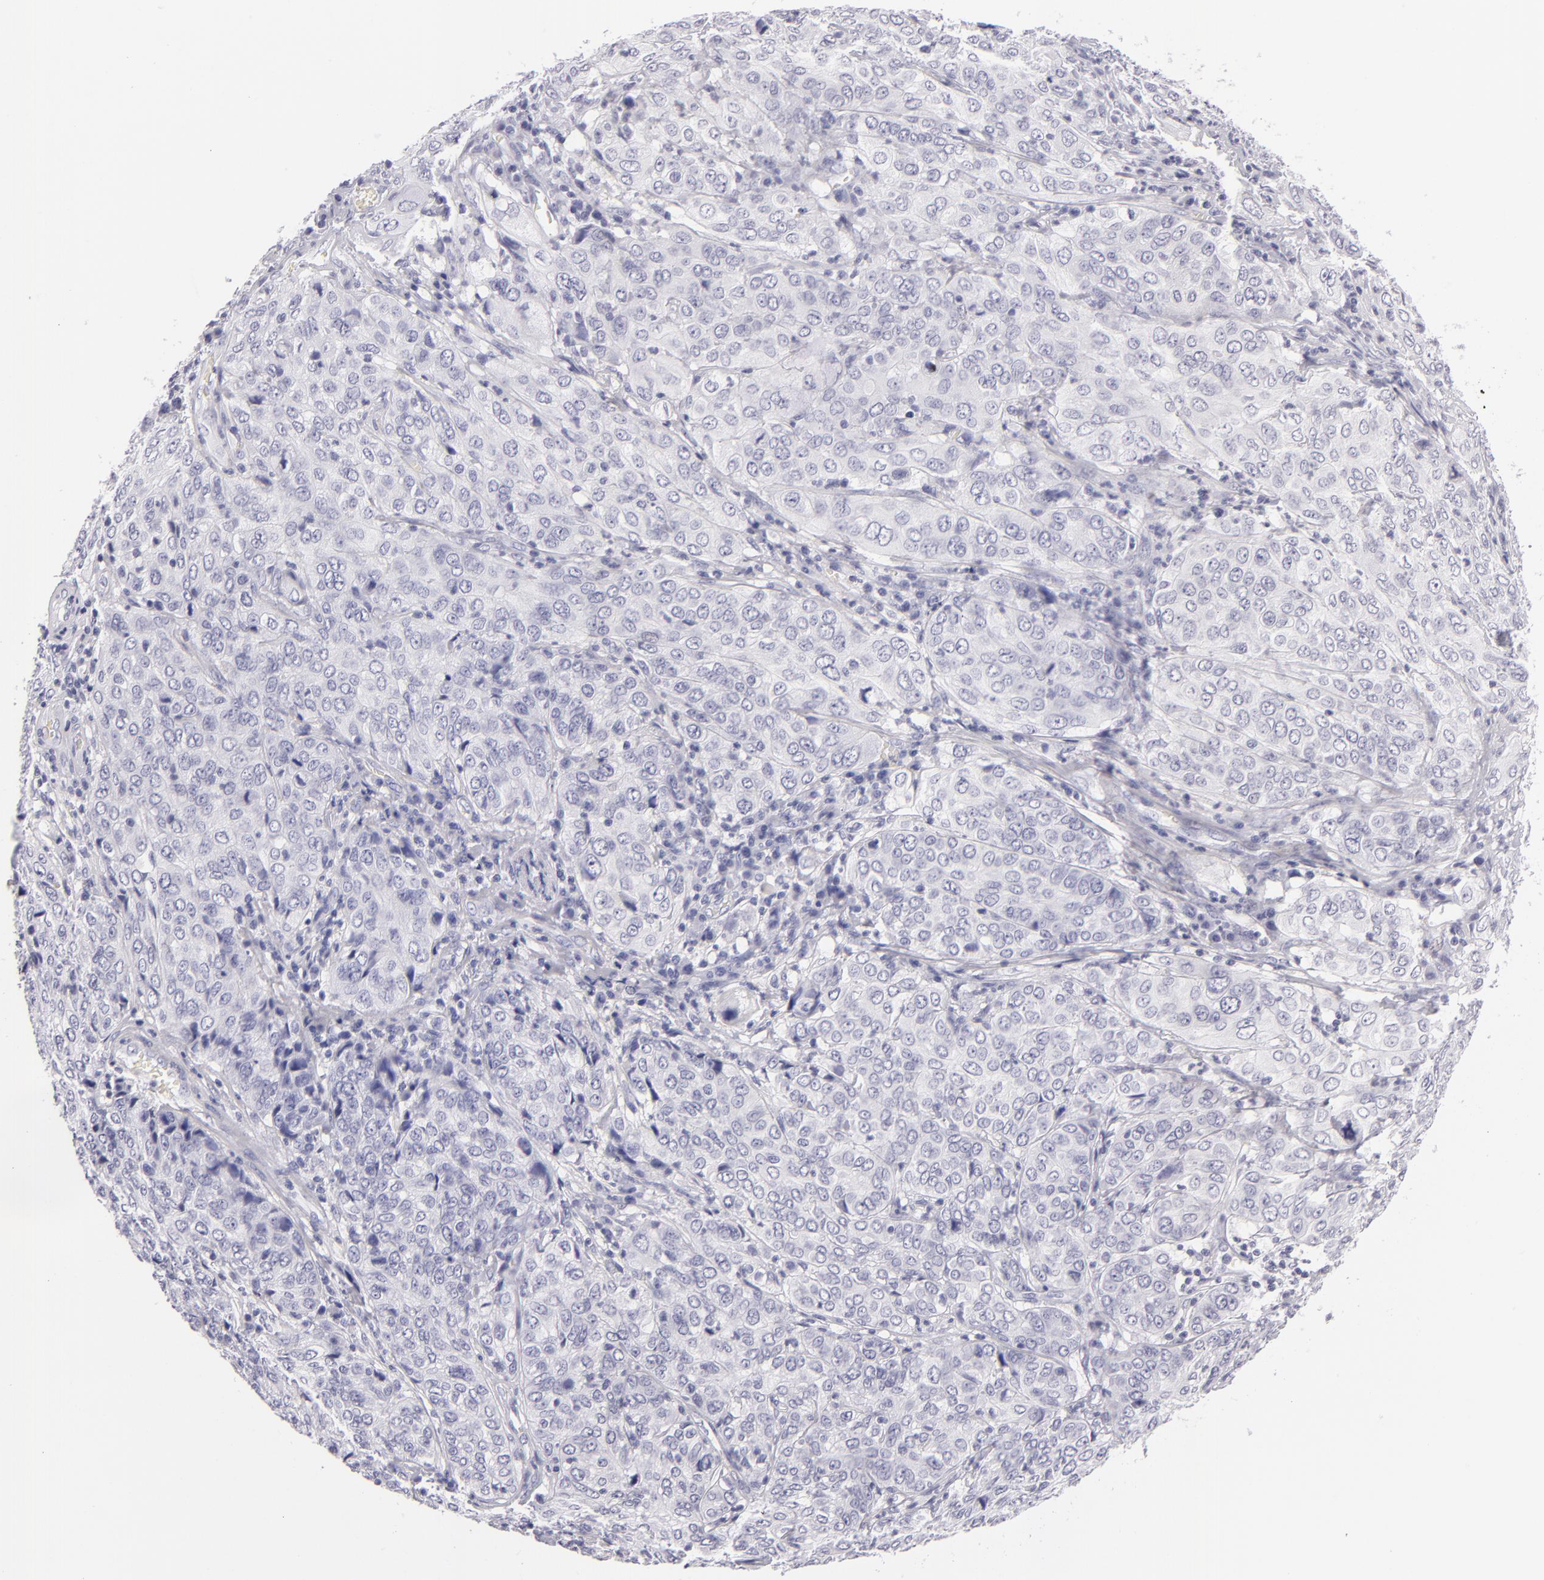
{"staining": {"intensity": "negative", "quantity": "none", "location": "none"}, "tissue": "cervical cancer", "cell_type": "Tumor cells", "image_type": "cancer", "snomed": [{"axis": "morphology", "description": "Squamous cell carcinoma, NOS"}, {"axis": "topography", "description": "Cervix"}], "caption": "This is an immunohistochemistry (IHC) photomicrograph of human cervical cancer (squamous cell carcinoma). There is no expression in tumor cells.", "gene": "VIL1", "patient": {"sex": "female", "age": 38}}